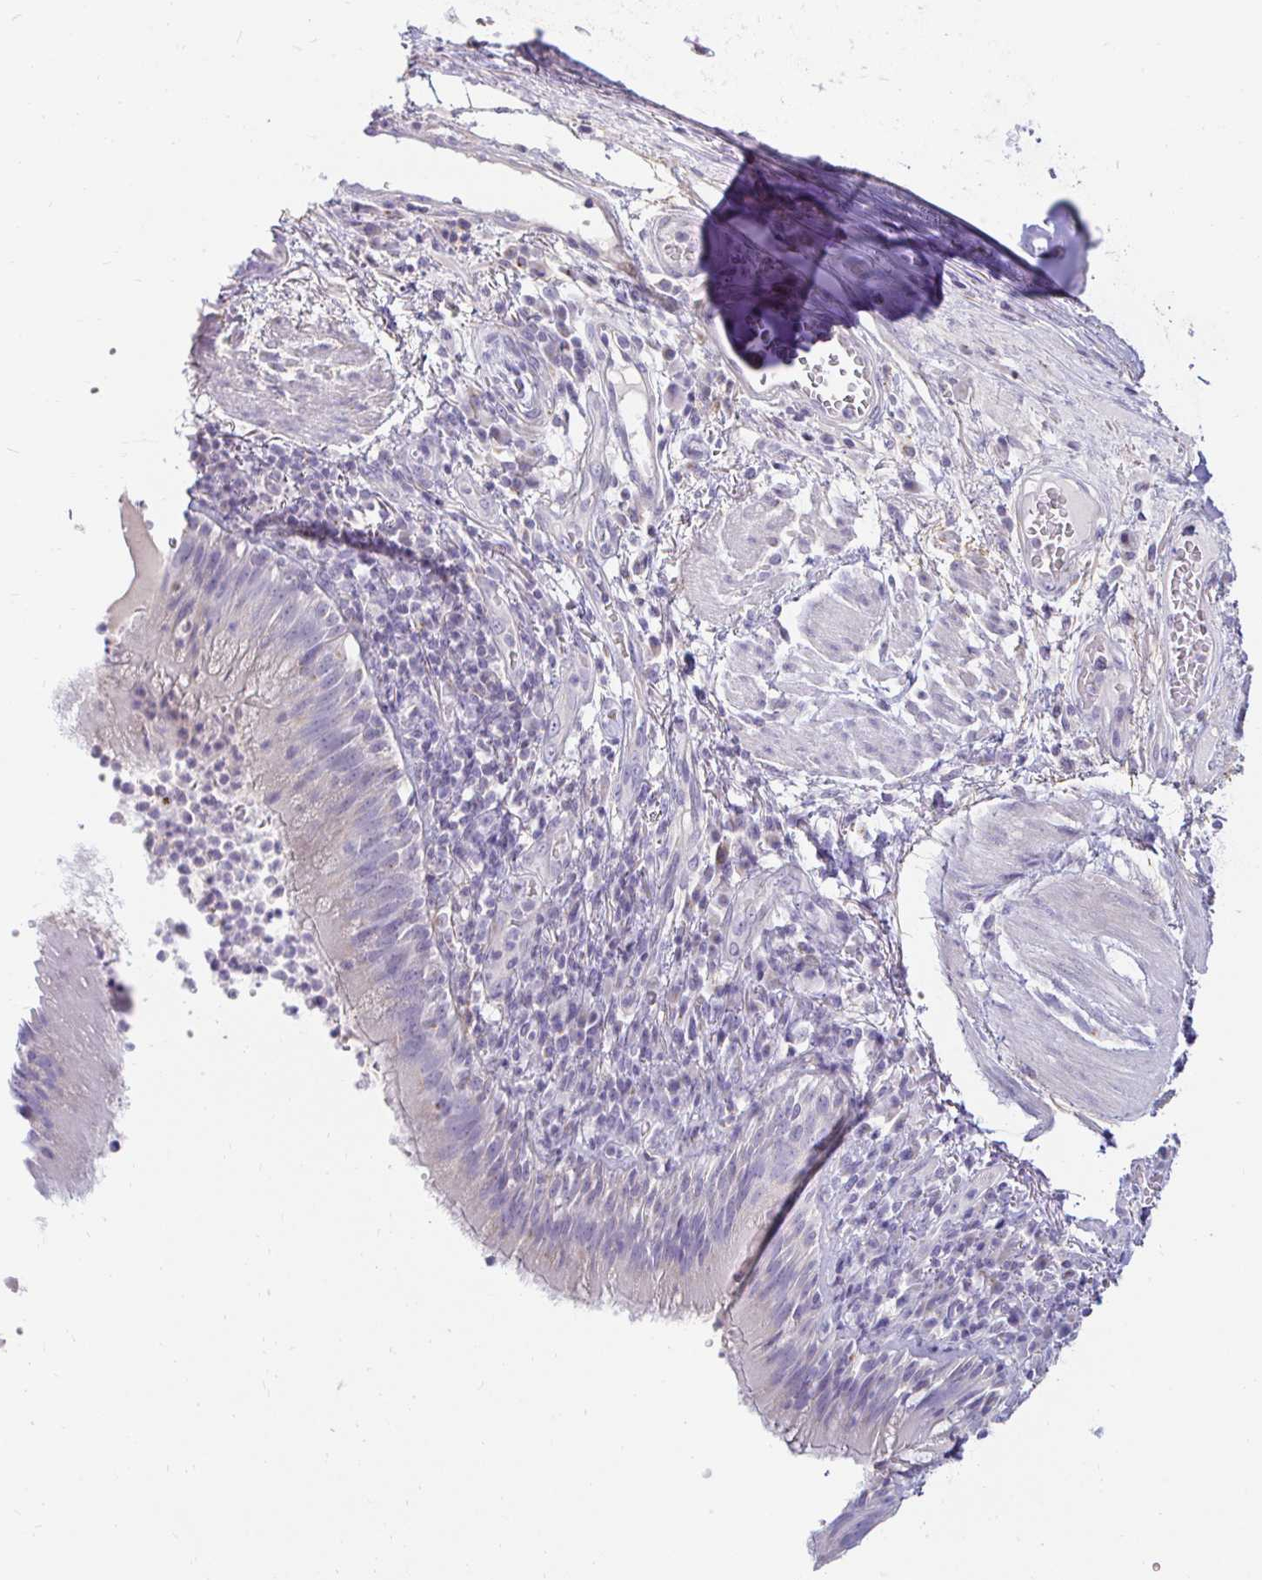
{"staining": {"intensity": "negative", "quantity": "none", "location": "none"}, "tissue": "bronchus", "cell_type": "Respiratory epithelial cells", "image_type": "normal", "snomed": [{"axis": "morphology", "description": "Normal tissue, NOS"}, {"axis": "topography", "description": "Cartilage tissue"}, {"axis": "topography", "description": "Bronchus"}], "caption": "Immunohistochemistry (IHC) of benign bronchus shows no expression in respiratory epithelial cells.", "gene": "OR51D1", "patient": {"sex": "male", "age": 56}}